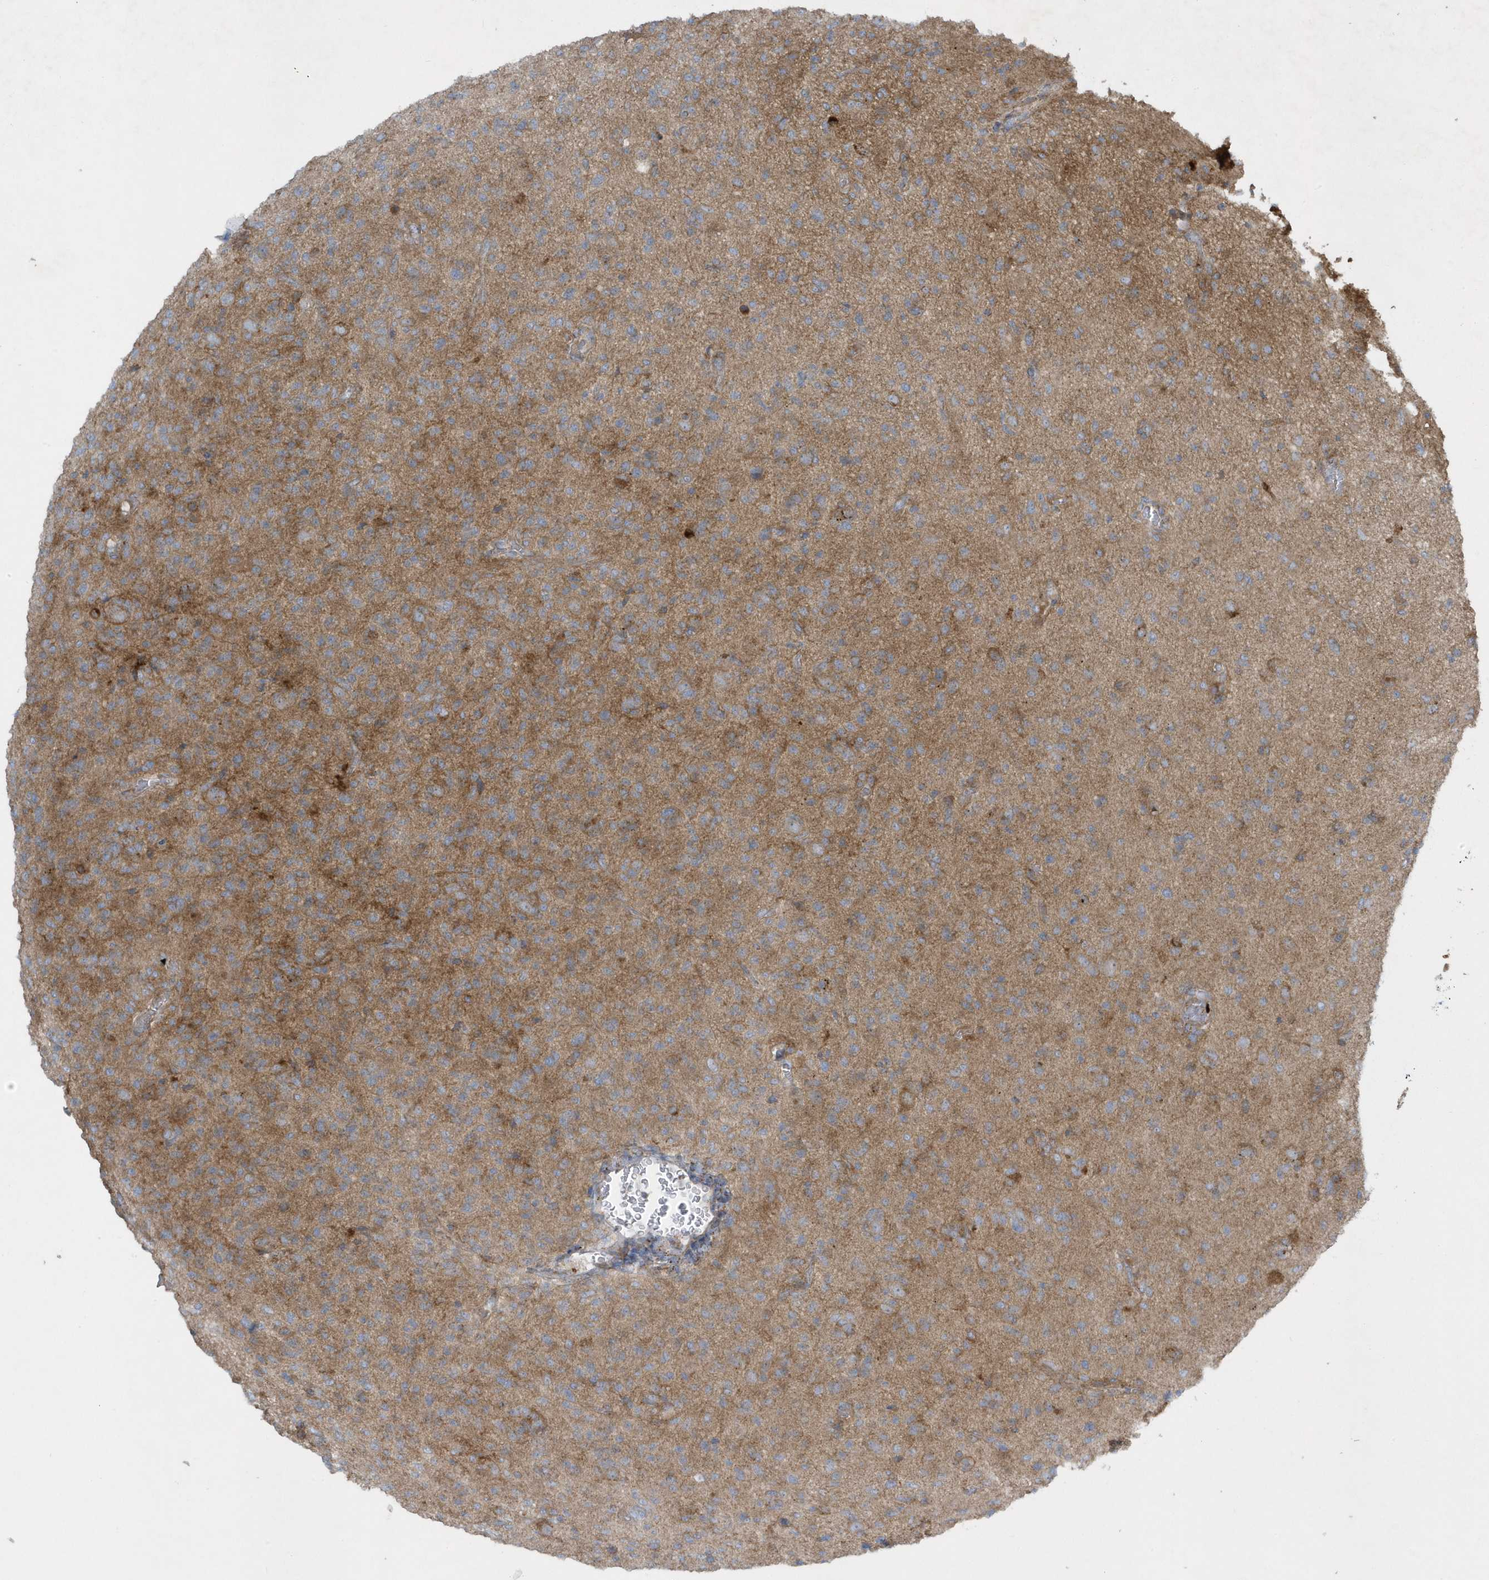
{"staining": {"intensity": "moderate", "quantity": "<25%", "location": "cytoplasmic/membranous"}, "tissue": "glioma", "cell_type": "Tumor cells", "image_type": "cancer", "snomed": [{"axis": "morphology", "description": "Glioma, malignant, High grade"}, {"axis": "topography", "description": "Brain"}], "caption": "Protein expression by immunohistochemistry demonstrates moderate cytoplasmic/membranous staining in approximately <25% of tumor cells in malignant glioma (high-grade). Immunohistochemistry (ihc) stains the protein of interest in brown and the nuclei are stained blue.", "gene": "SLC38A2", "patient": {"sex": "female", "age": 57}}